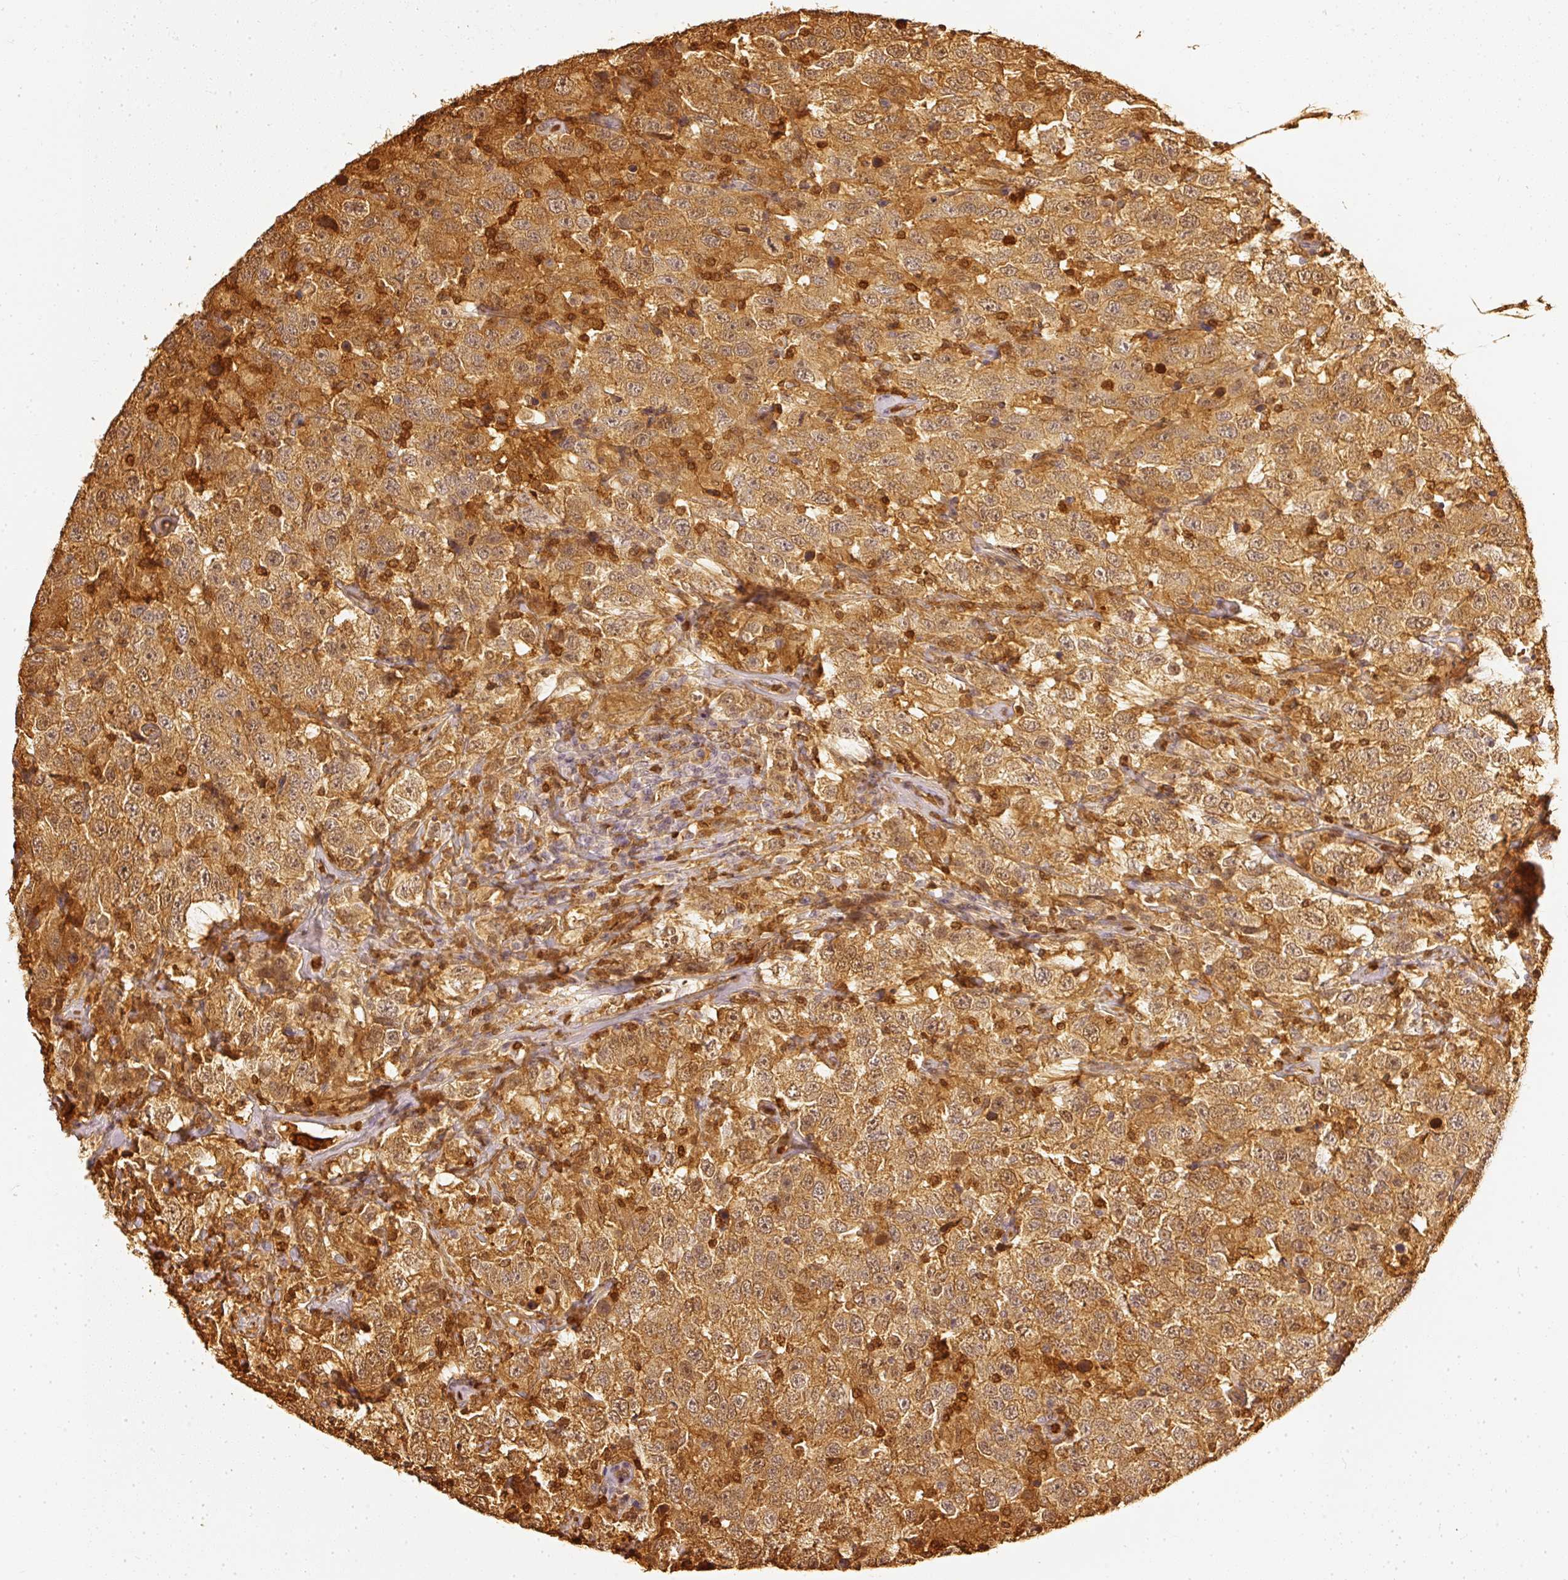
{"staining": {"intensity": "moderate", "quantity": ">75%", "location": "cytoplasmic/membranous,nuclear"}, "tissue": "testis cancer", "cell_type": "Tumor cells", "image_type": "cancer", "snomed": [{"axis": "morphology", "description": "Seminoma, NOS"}, {"axis": "topography", "description": "Testis"}], "caption": "Protein expression analysis of seminoma (testis) demonstrates moderate cytoplasmic/membranous and nuclear staining in approximately >75% of tumor cells. The staining was performed using DAB to visualize the protein expression in brown, while the nuclei were stained in blue with hematoxylin (Magnification: 20x).", "gene": "PFN1", "patient": {"sex": "male", "age": 41}}